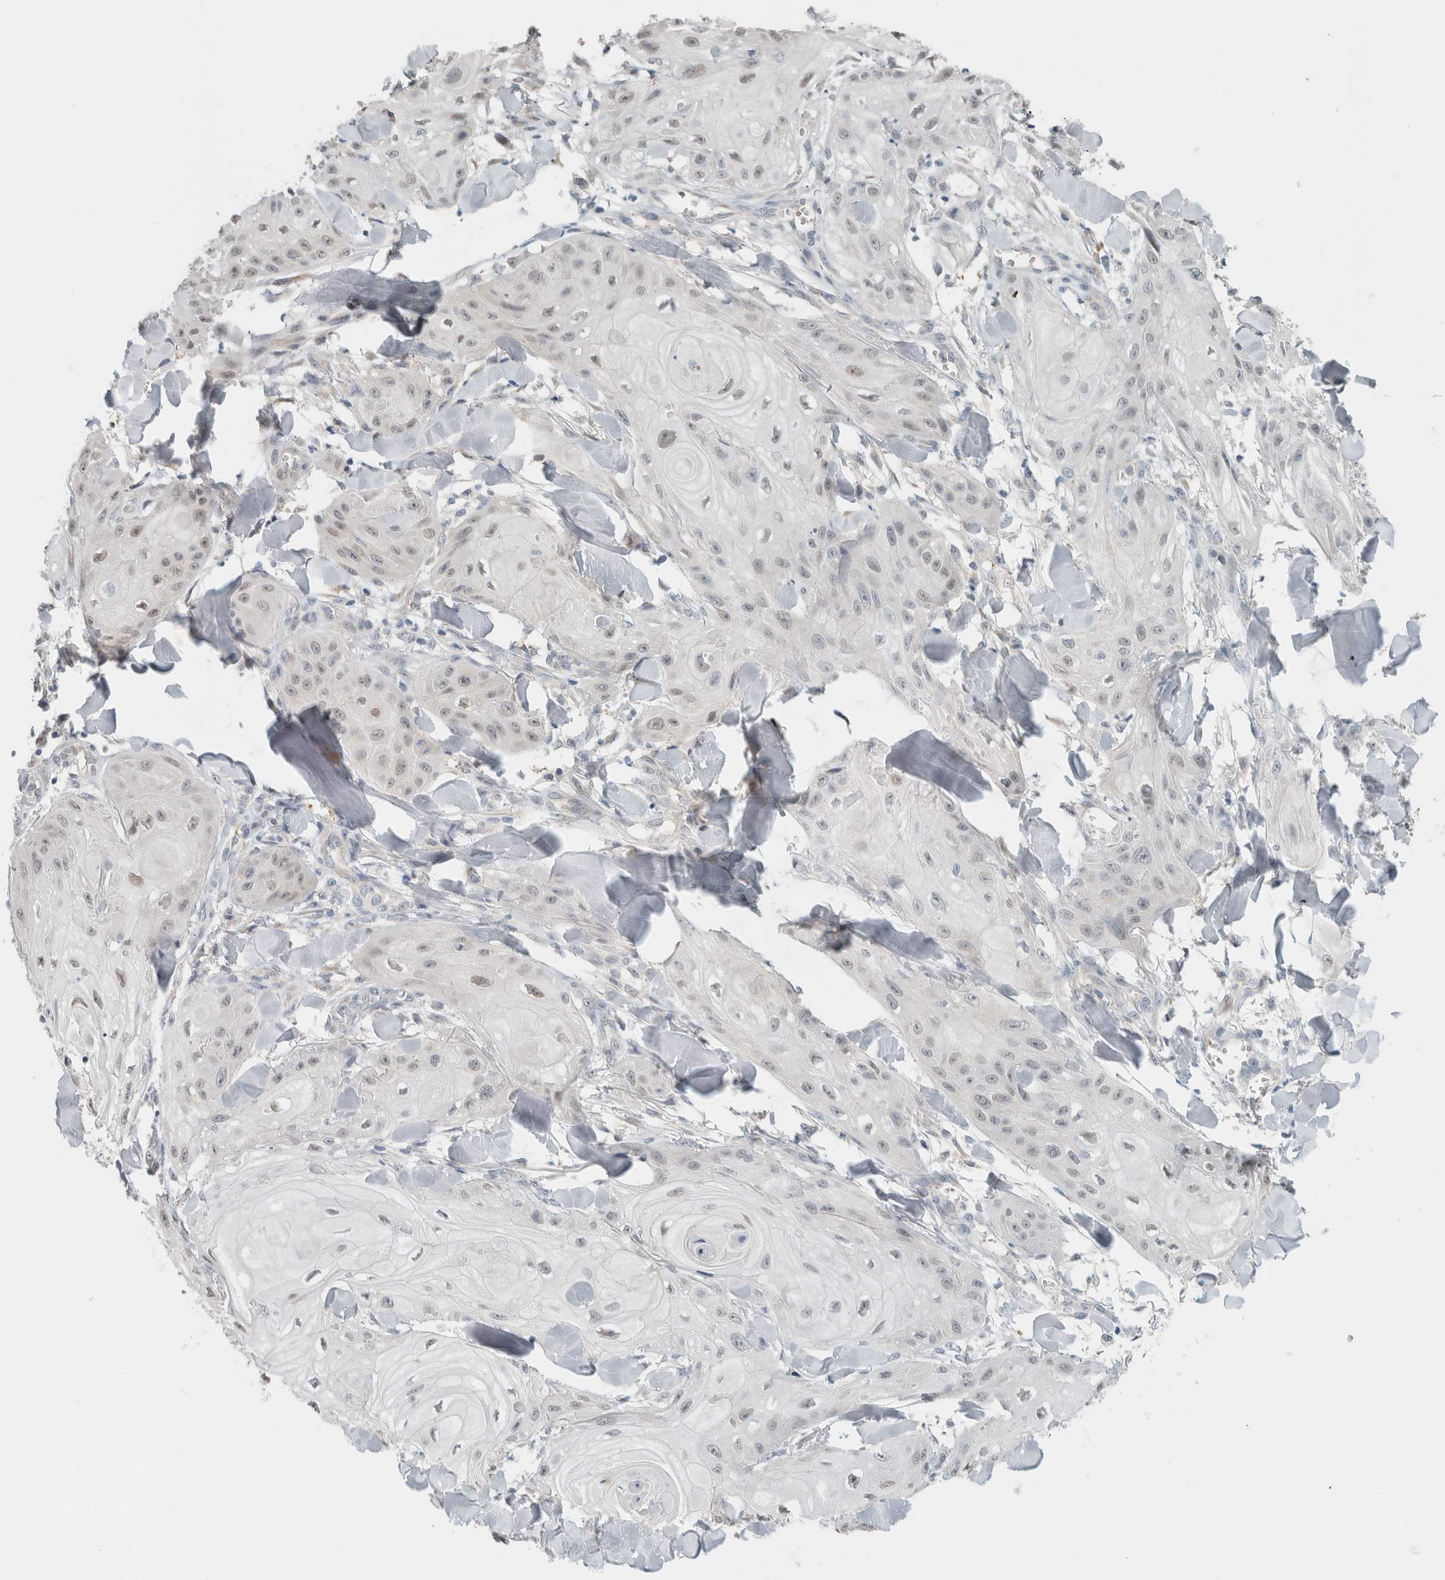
{"staining": {"intensity": "negative", "quantity": "none", "location": "none"}, "tissue": "skin cancer", "cell_type": "Tumor cells", "image_type": "cancer", "snomed": [{"axis": "morphology", "description": "Squamous cell carcinoma, NOS"}, {"axis": "topography", "description": "Skin"}], "caption": "DAB (3,3'-diaminobenzidine) immunohistochemical staining of squamous cell carcinoma (skin) displays no significant expression in tumor cells.", "gene": "CRAT", "patient": {"sex": "male", "age": 74}}